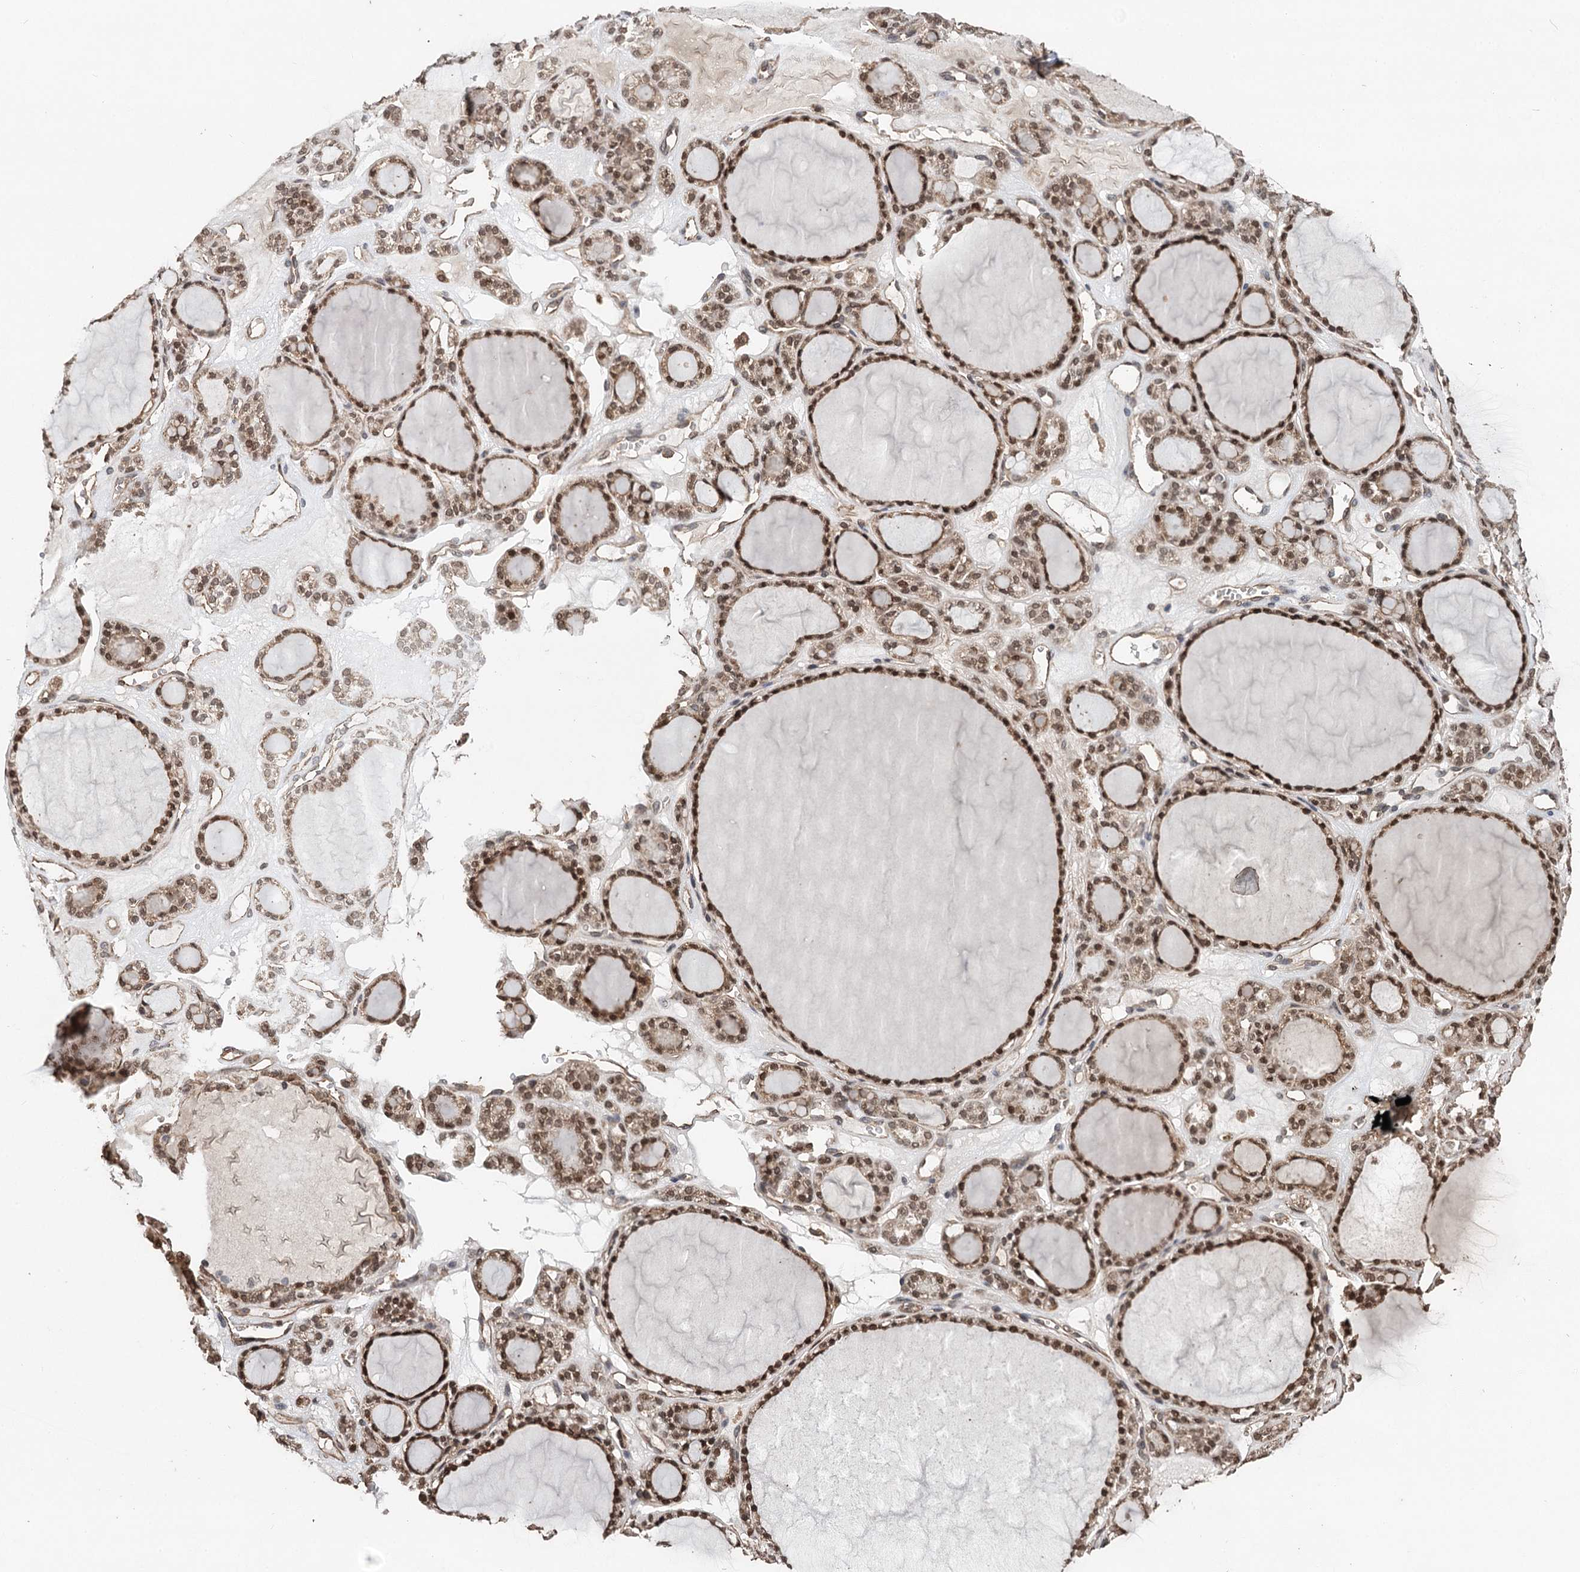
{"staining": {"intensity": "moderate", "quantity": ">75%", "location": "cytoplasmic/membranous,nuclear"}, "tissue": "thyroid gland", "cell_type": "Glandular cells", "image_type": "normal", "snomed": [{"axis": "morphology", "description": "Normal tissue, NOS"}, {"axis": "topography", "description": "Thyroid gland"}], "caption": "High-magnification brightfield microscopy of unremarkable thyroid gland stained with DAB (3,3'-diaminobenzidine) (brown) and counterstained with hematoxylin (blue). glandular cells exhibit moderate cytoplasmic/membranous,nuclear staining is appreciated in approximately>75% of cells.", "gene": "NOPCHAP1", "patient": {"sex": "female", "age": 28}}